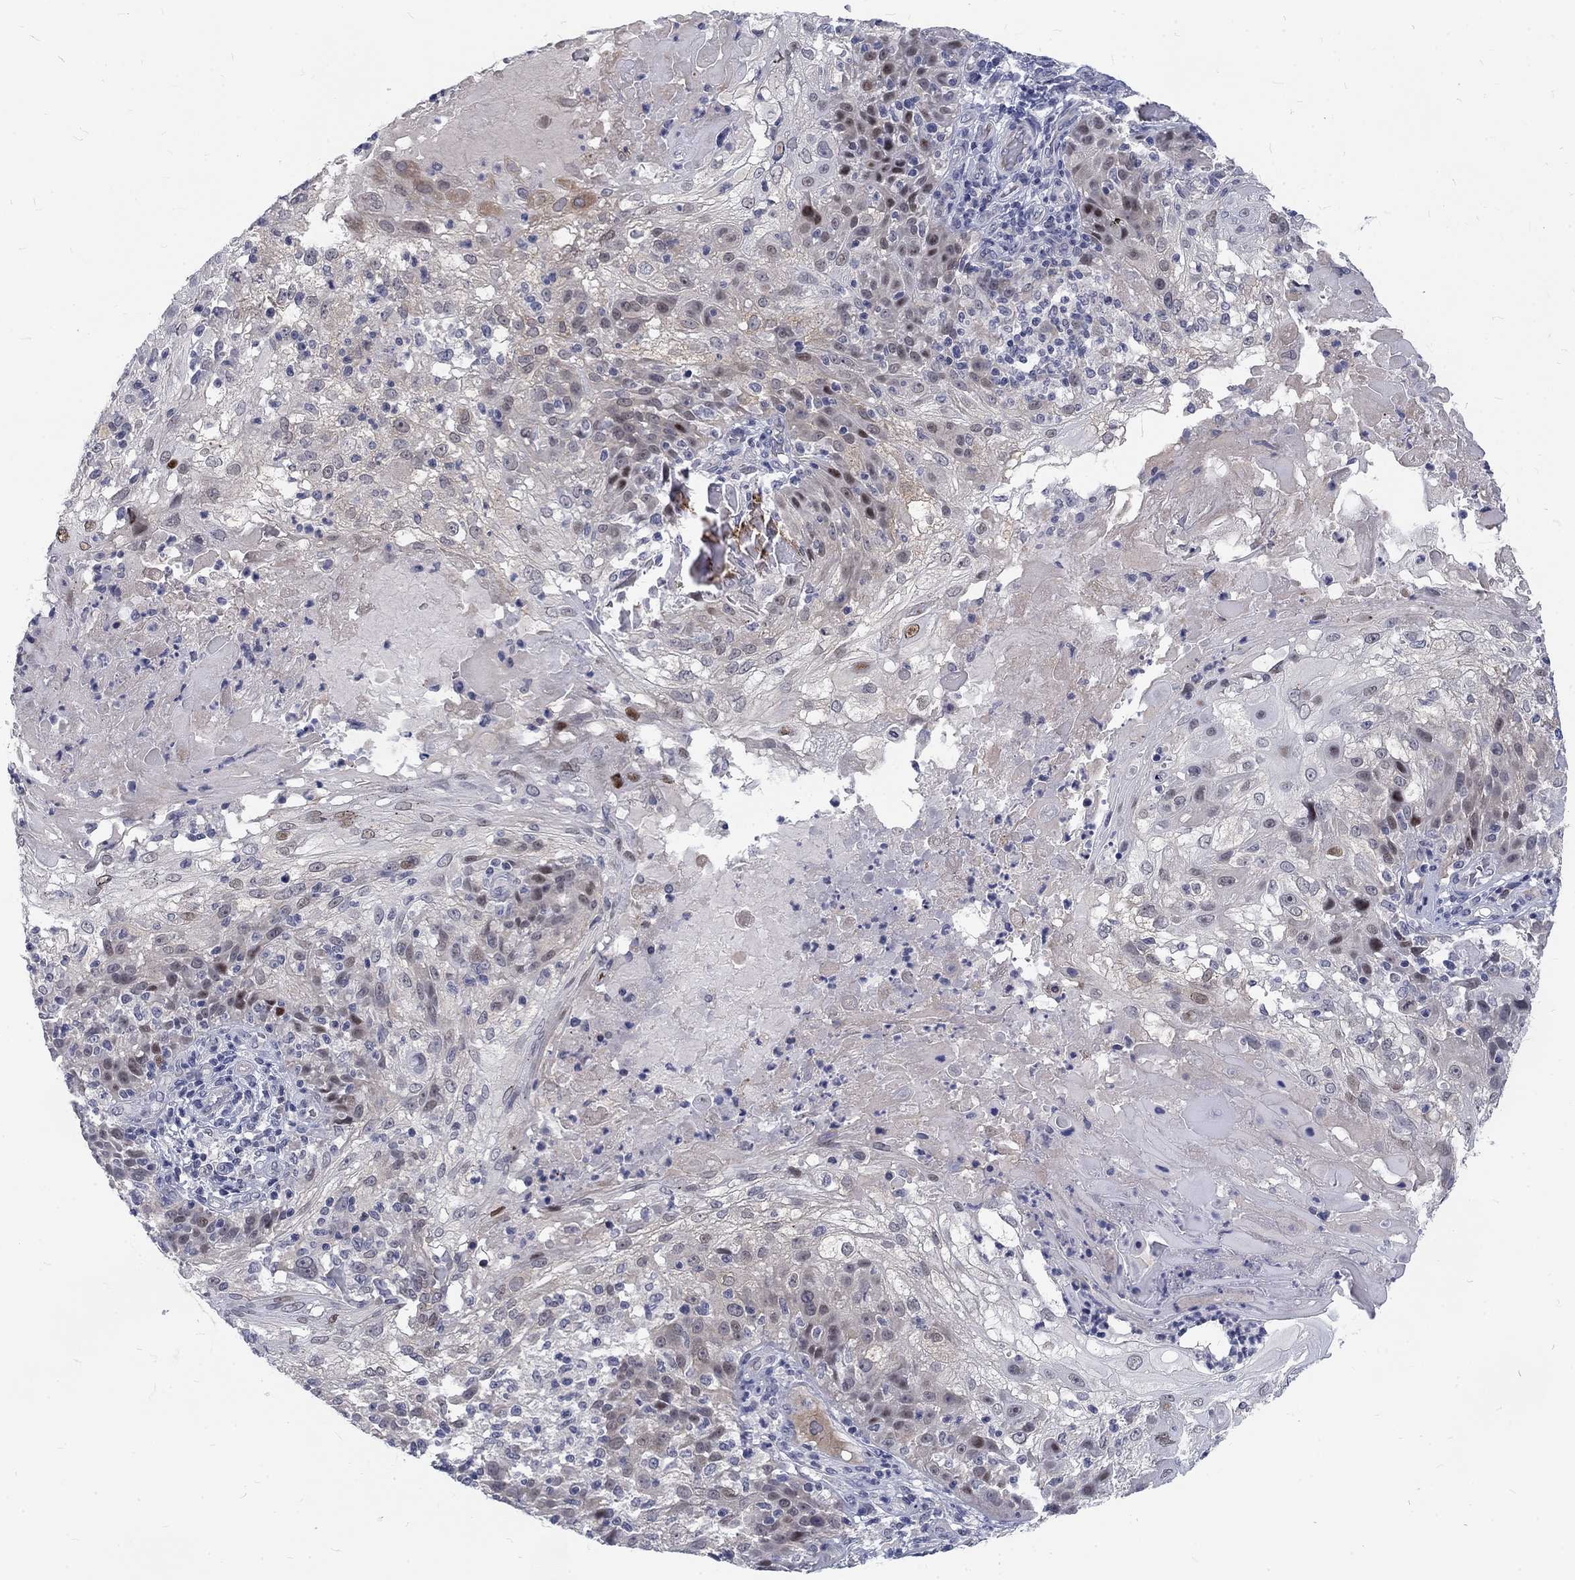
{"staining": {"intensity": "moderate", "quantity": "<25%", "location": "cytoplasmic/membranous,nuclear"}, "tissue": "skin cancer", "cell_type": "Tumor cells", "image_type": "cancer", "snomed": [{"axis": "morphology", "description": "Normal tissue, NOS"}, {"axis": "morphology", "description": "Squamous cell carcinoma, NOS"}, {"axis": "topography", "description": "Skin"}], "caption": "Immunohistochemistry image of neoplastic tissue: skin cancer (squamous cell carcinoma) stained using immunohistochemistry demonstrates low levels of moderate protein expression localized specifically in the cytoplasmic/membranous and nuclear of tumor cells, appearing as a cytoplasmic/membranous and nuclear brown color.", "gene": "PHKA1", "patient": {"sex": "female", "age": 83}}